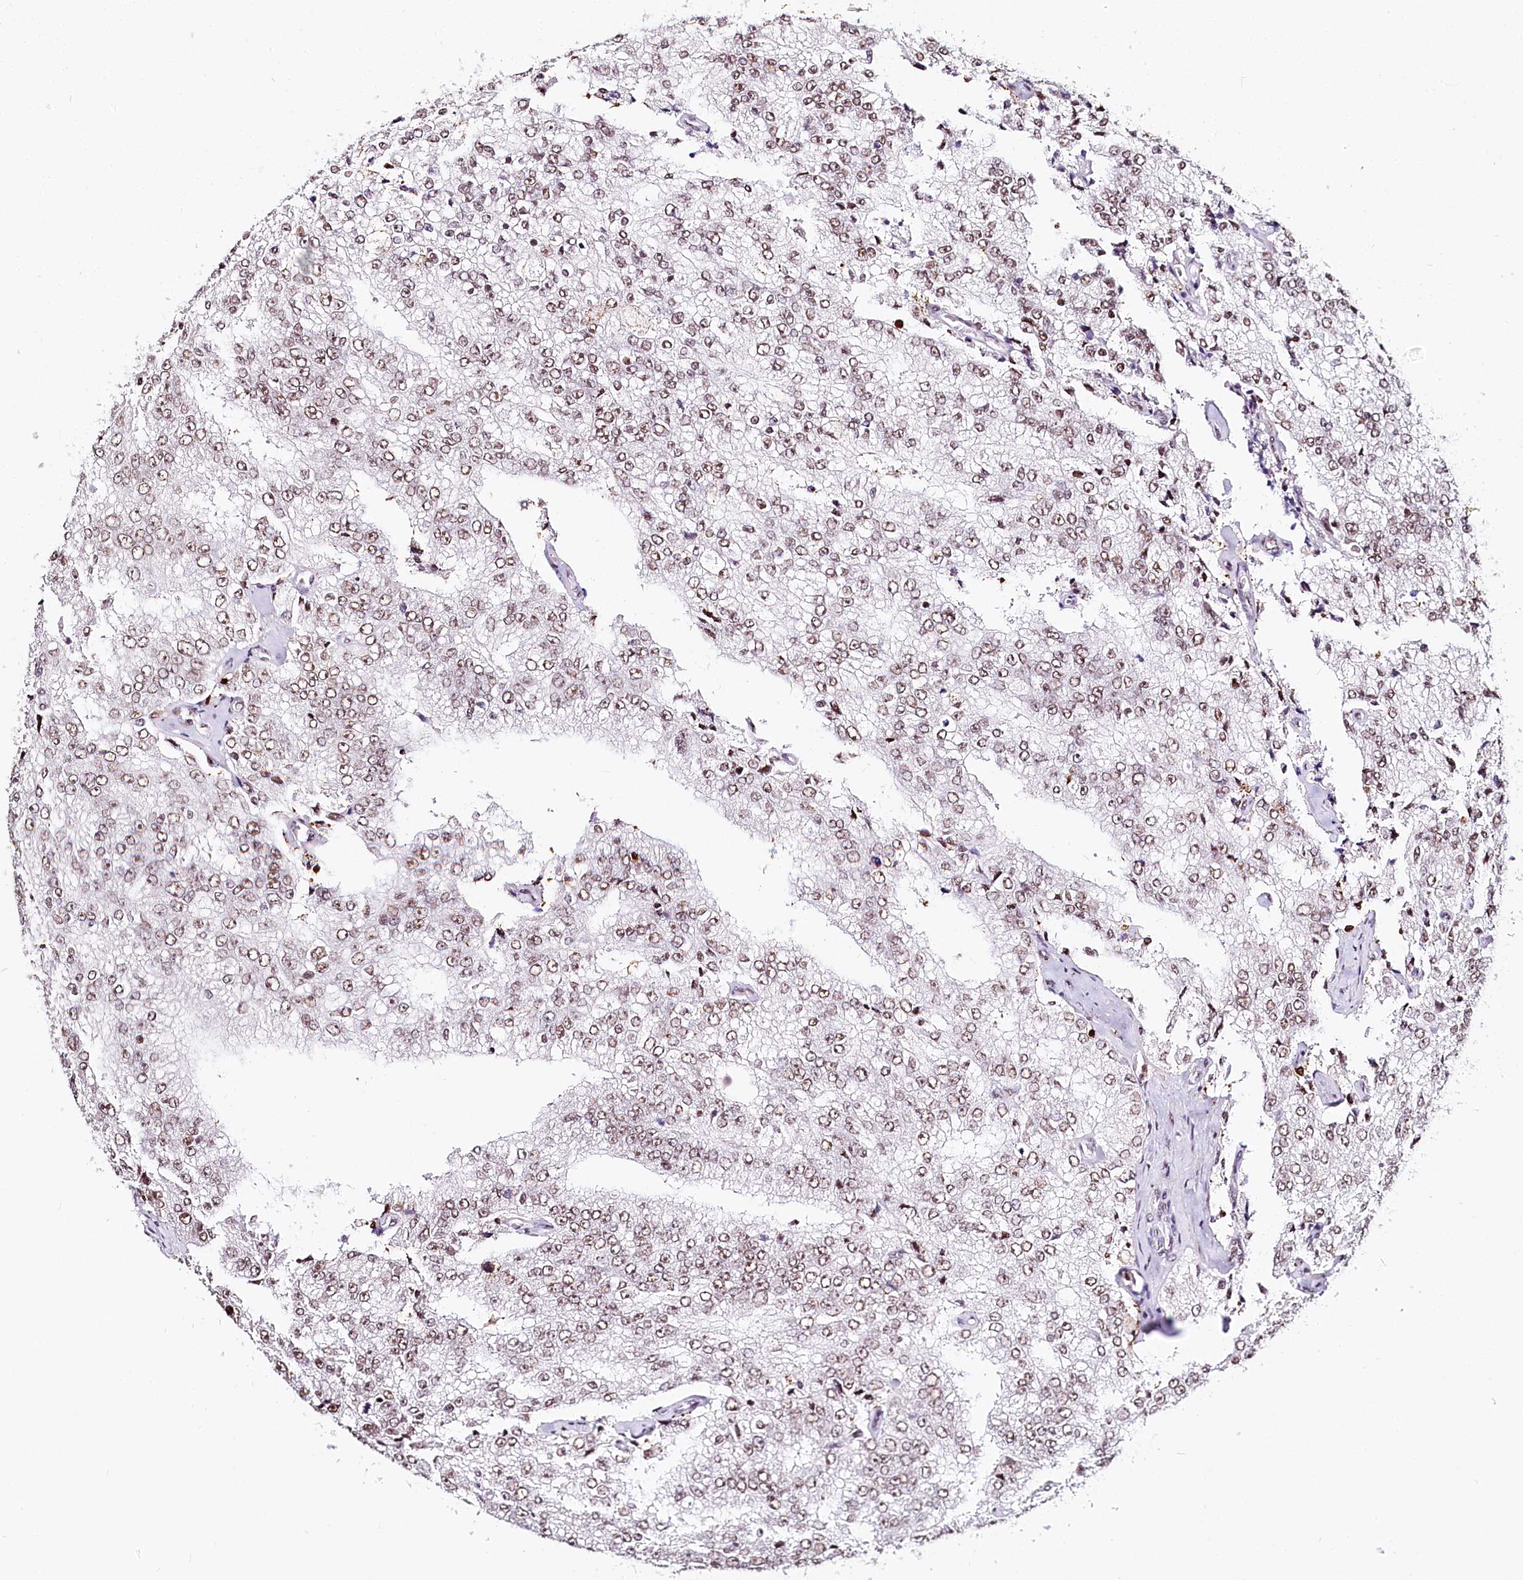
{"staining": {"intensity": "moderate", "quantity": ">75%", "location": "nuclear"}, "tissue": "prostate cancer", "cell_type": "Tumor cells", "image_type": "cancer", "snomed": [{"axis": "morphology", "description": "Adenocarcinoma, High grade"}, {"axis": "topography", "description": "Prostate"}], "caption": "Prostate cancer (high-grade adenocarcinoma) tissue demonstrates moderate nuclear staining in approximately >75% of tumor cells The protein of interest is stained brown, and the nuclei are stained in blue (DAB (3,3'-diaminobenzidine) IHC with brightfield microscopy, high magnification).", "gene": "BARD1", "patient": {"sex": "male", "age": 58}}